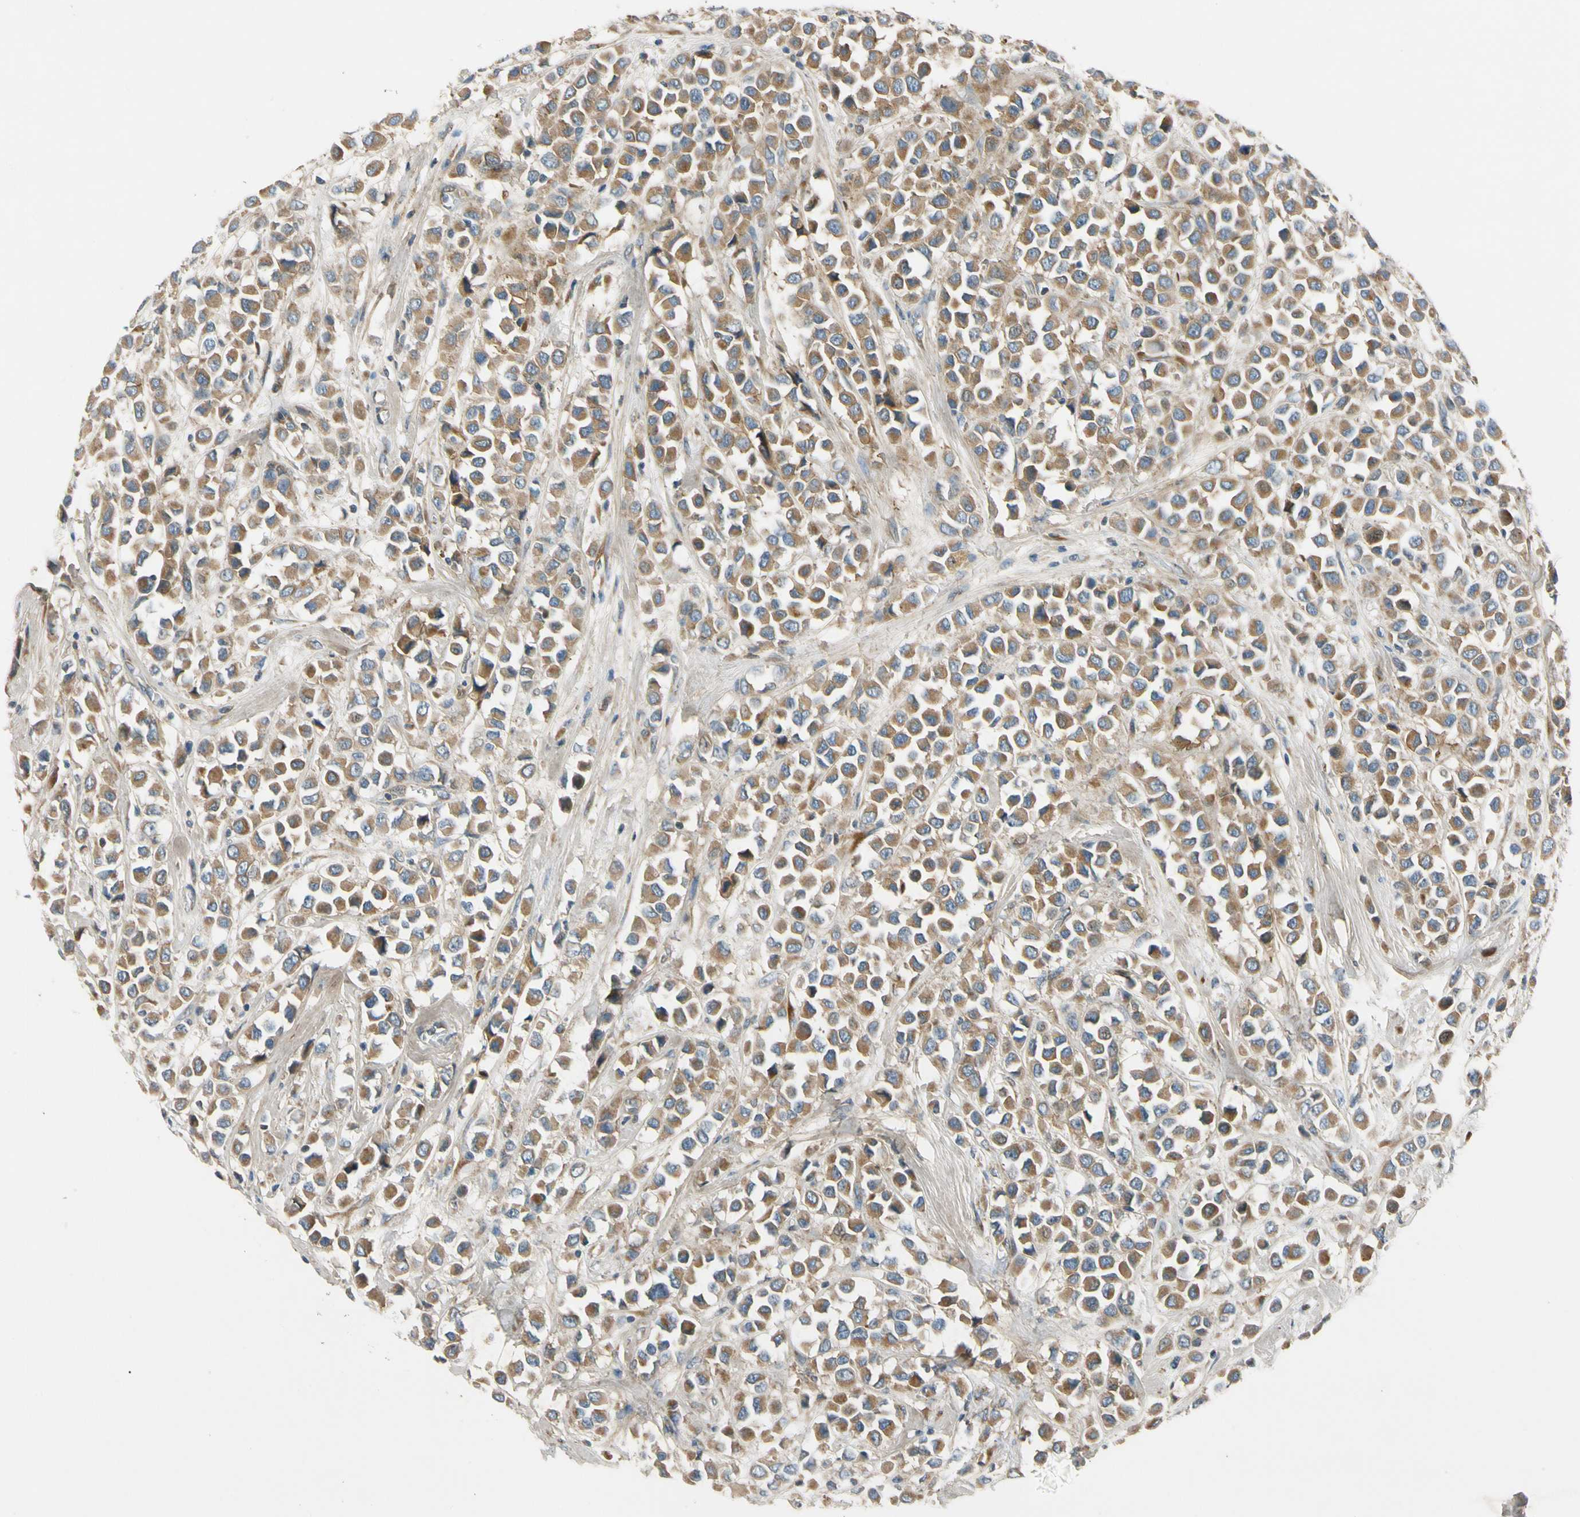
{"staining": {"intensity": "moderate", "quantity": ">75%", "location": "cytoplasmic/membranous"}, "tissue": "breast cancer", "cell_type": "Tumor cells", "image_type": "cancer", "snomed": [{"axis": "morphology", "description": "Duct carcinoma"}, {"axis": "topography", "description": "Breast"}], "caption": "High-power microscopy captured an immunohistochemistry histopathology image of invasive ductal carcinoma (breast), revealing moderate cytoplasmic/membranous staining in about >75% of tumor cells. (DAB (3,3'-diaminobenzidine) IHC, brown staining for protein, blue staining for nuclei).", "gene": "MST1R", "patient": {"sex": "female", "age": 61}}